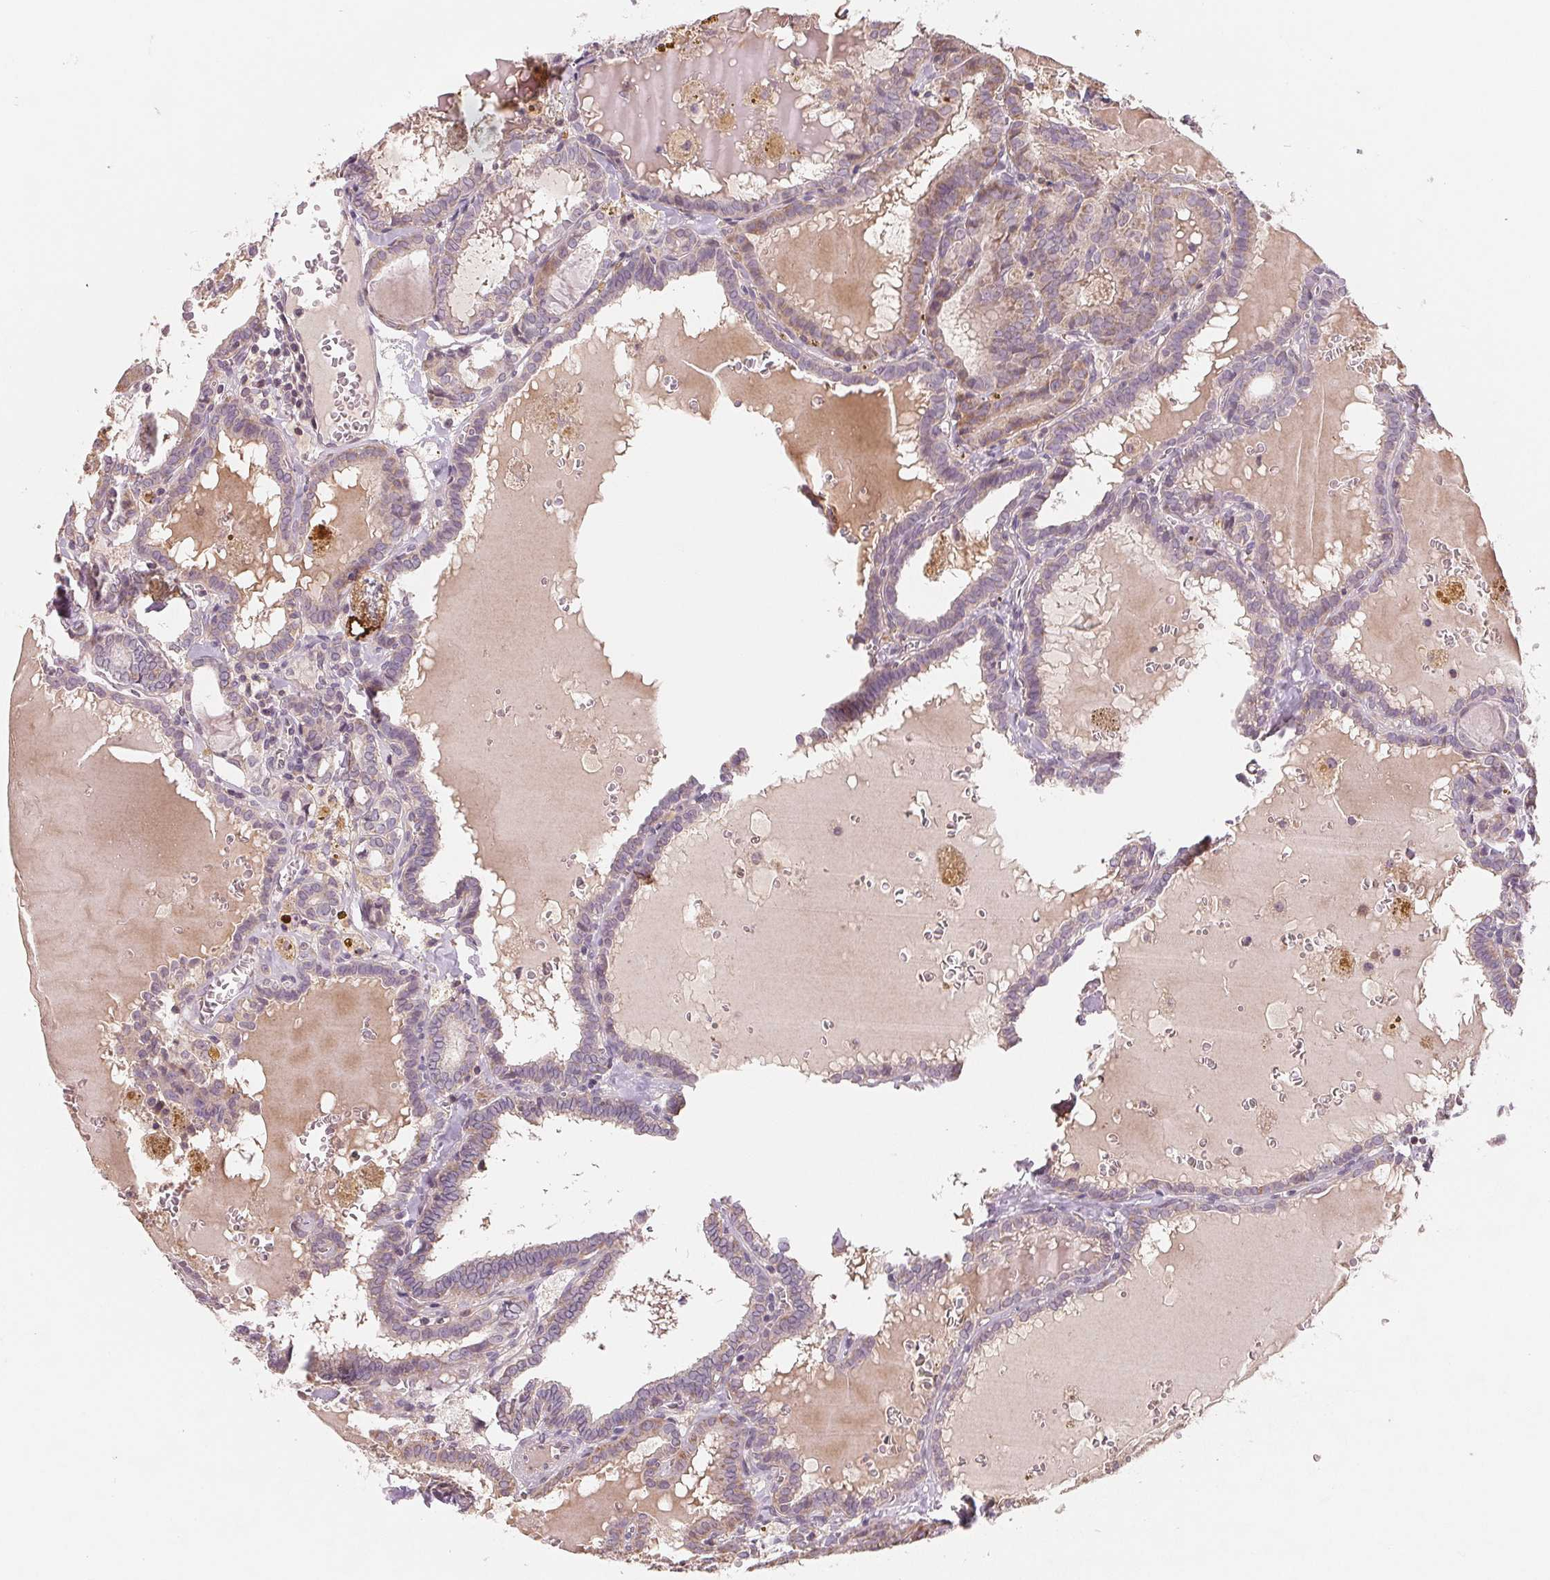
{"staining": {"intensity": "weak", "quantity": "<25%", "location": "cytoplasmic/membranous"}, "tissue": "thyroid cancer", "cell_type": "Tumor cells", "image_type": "cancer", "snomed": [{"axis": "morphology", "description": "Papillary adenocarcinoma, NOS"}, {"axis": "topography", "description": "Thyroid gland"}], "caption": "An immunohistochemistry photomicrograph of thyroid cancer (papillary adenocarcinoma) is shown. There is no staining in tumor cells of thyroid cancer (papillary adenocarcinoma).", "gene": "AQP8", "patient": {"sex": "female", "age": 39}}